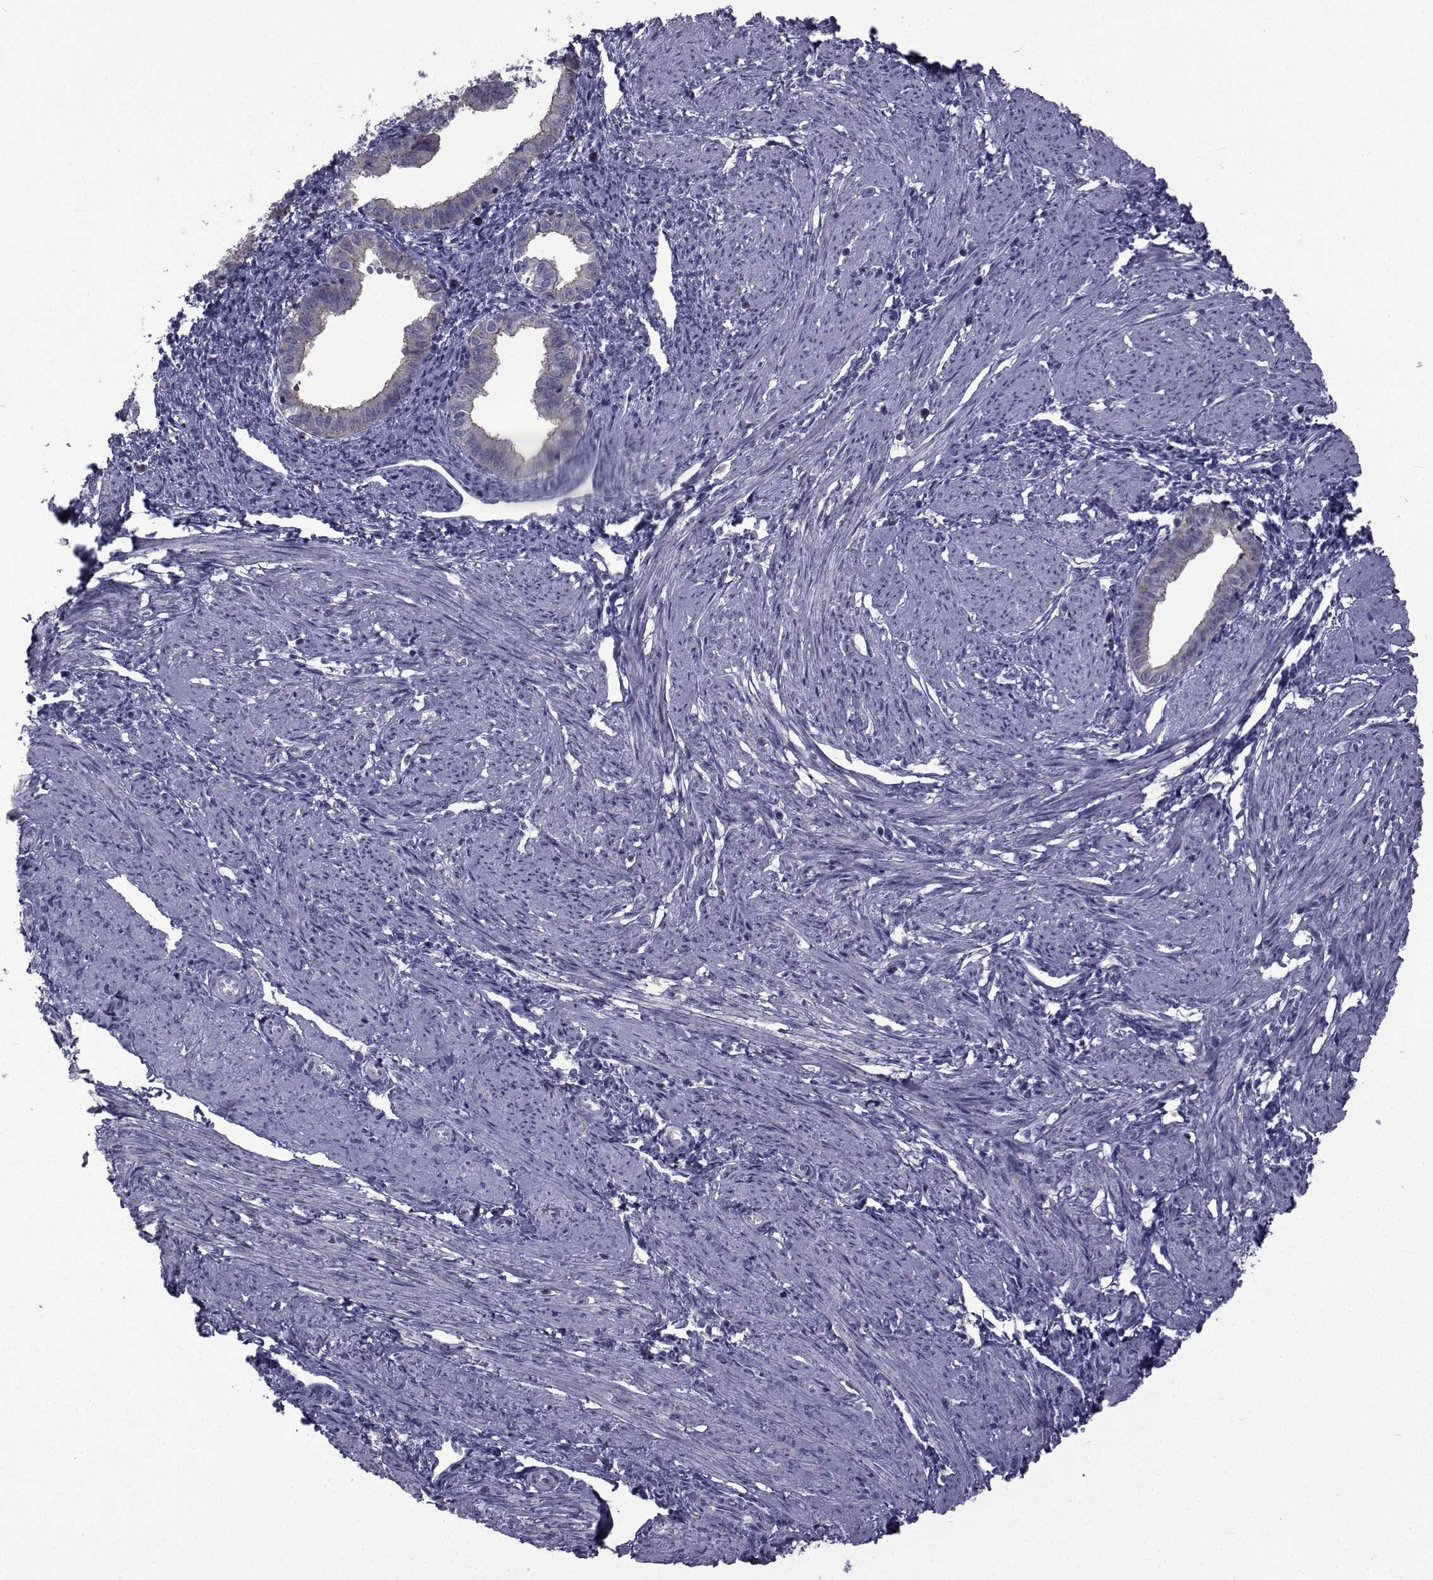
{"staining": {"intensity": "negative", "quantity": "none", "location": "none"}, "tissue": "endometrium", "cell_type": "Cells in endometrial stroma", "image_type": "normal", "snomed": [{"axis": "morphology", "description": "Normal tissue, NOS"}, {"axis": "topography", "description": "Endometrium"}], "caption": "Immunohistochemistry of unremarkable human endometrium displays no expression in cells in endometrial stroma. (DAB (3,3'-diaminobenzidine) IHC with hematoxylin counter stain).", "gene": "PDE6G", "patient": {"sex": "female", "age": 37}}